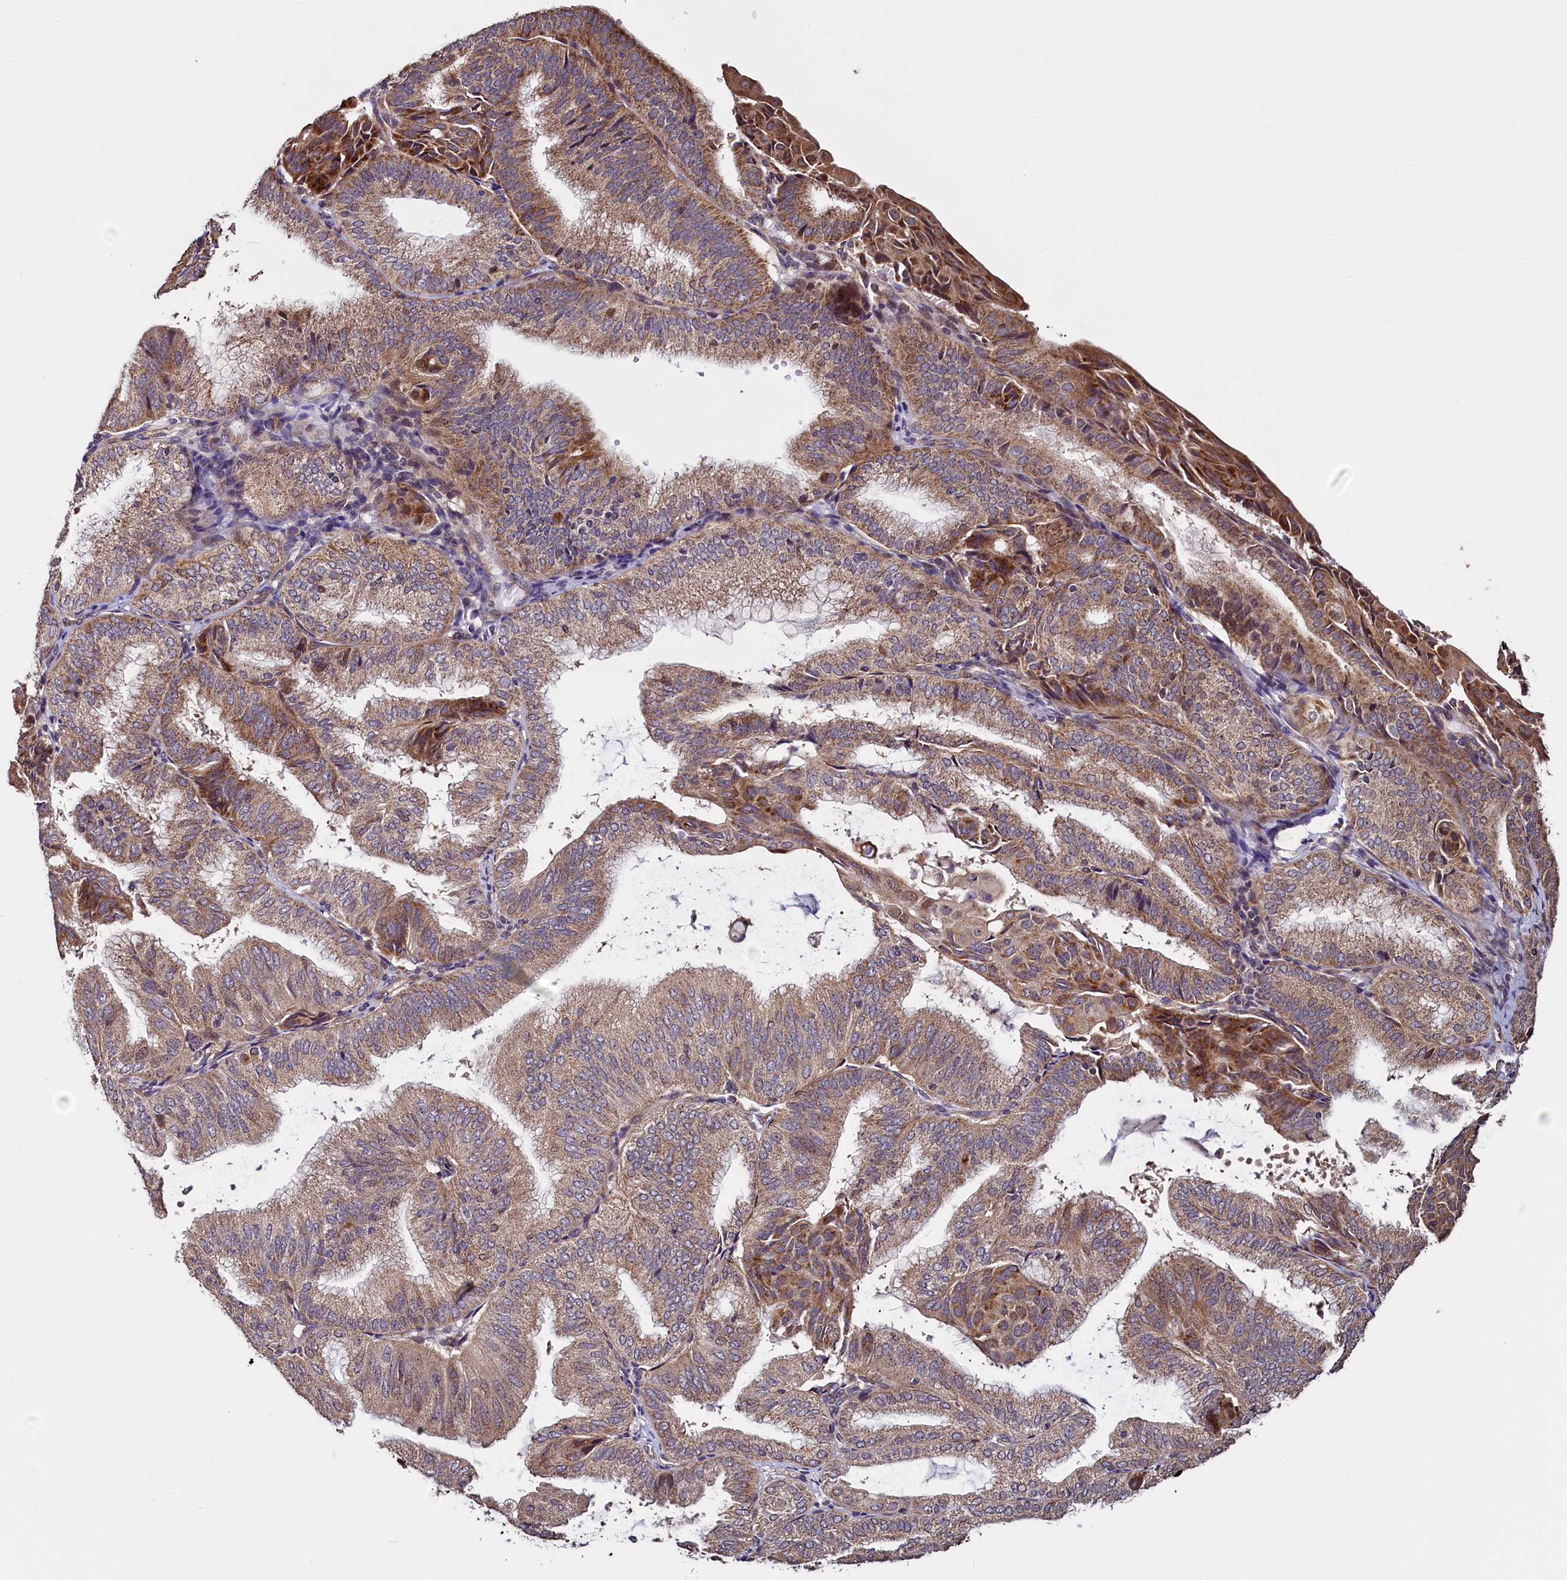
{"staining": {"intensity": "moderate", "quantity": ">75%", "location": "cytoplasmic/membranous"}, "tissue": "endometrial cancer", "cell_type": "Tumor cells", "image_type": "cancer", "snomed": [{"axis": "morphology", "description": "Adenocarcinoma, NOS"}, {"axis": "topography", "description": "Endometrium"}], "caption": "Immunohistochemistry of endometrial cancer reveals medium levels of moderate cytoplasmic/membranous staining in about >75% of tumor cells. Immunohistochemistry stains the protein of interest in brown and the nuclei are stained blue.", "gene": "RBFA", "patient": {"sex": "female", "age": 49}}